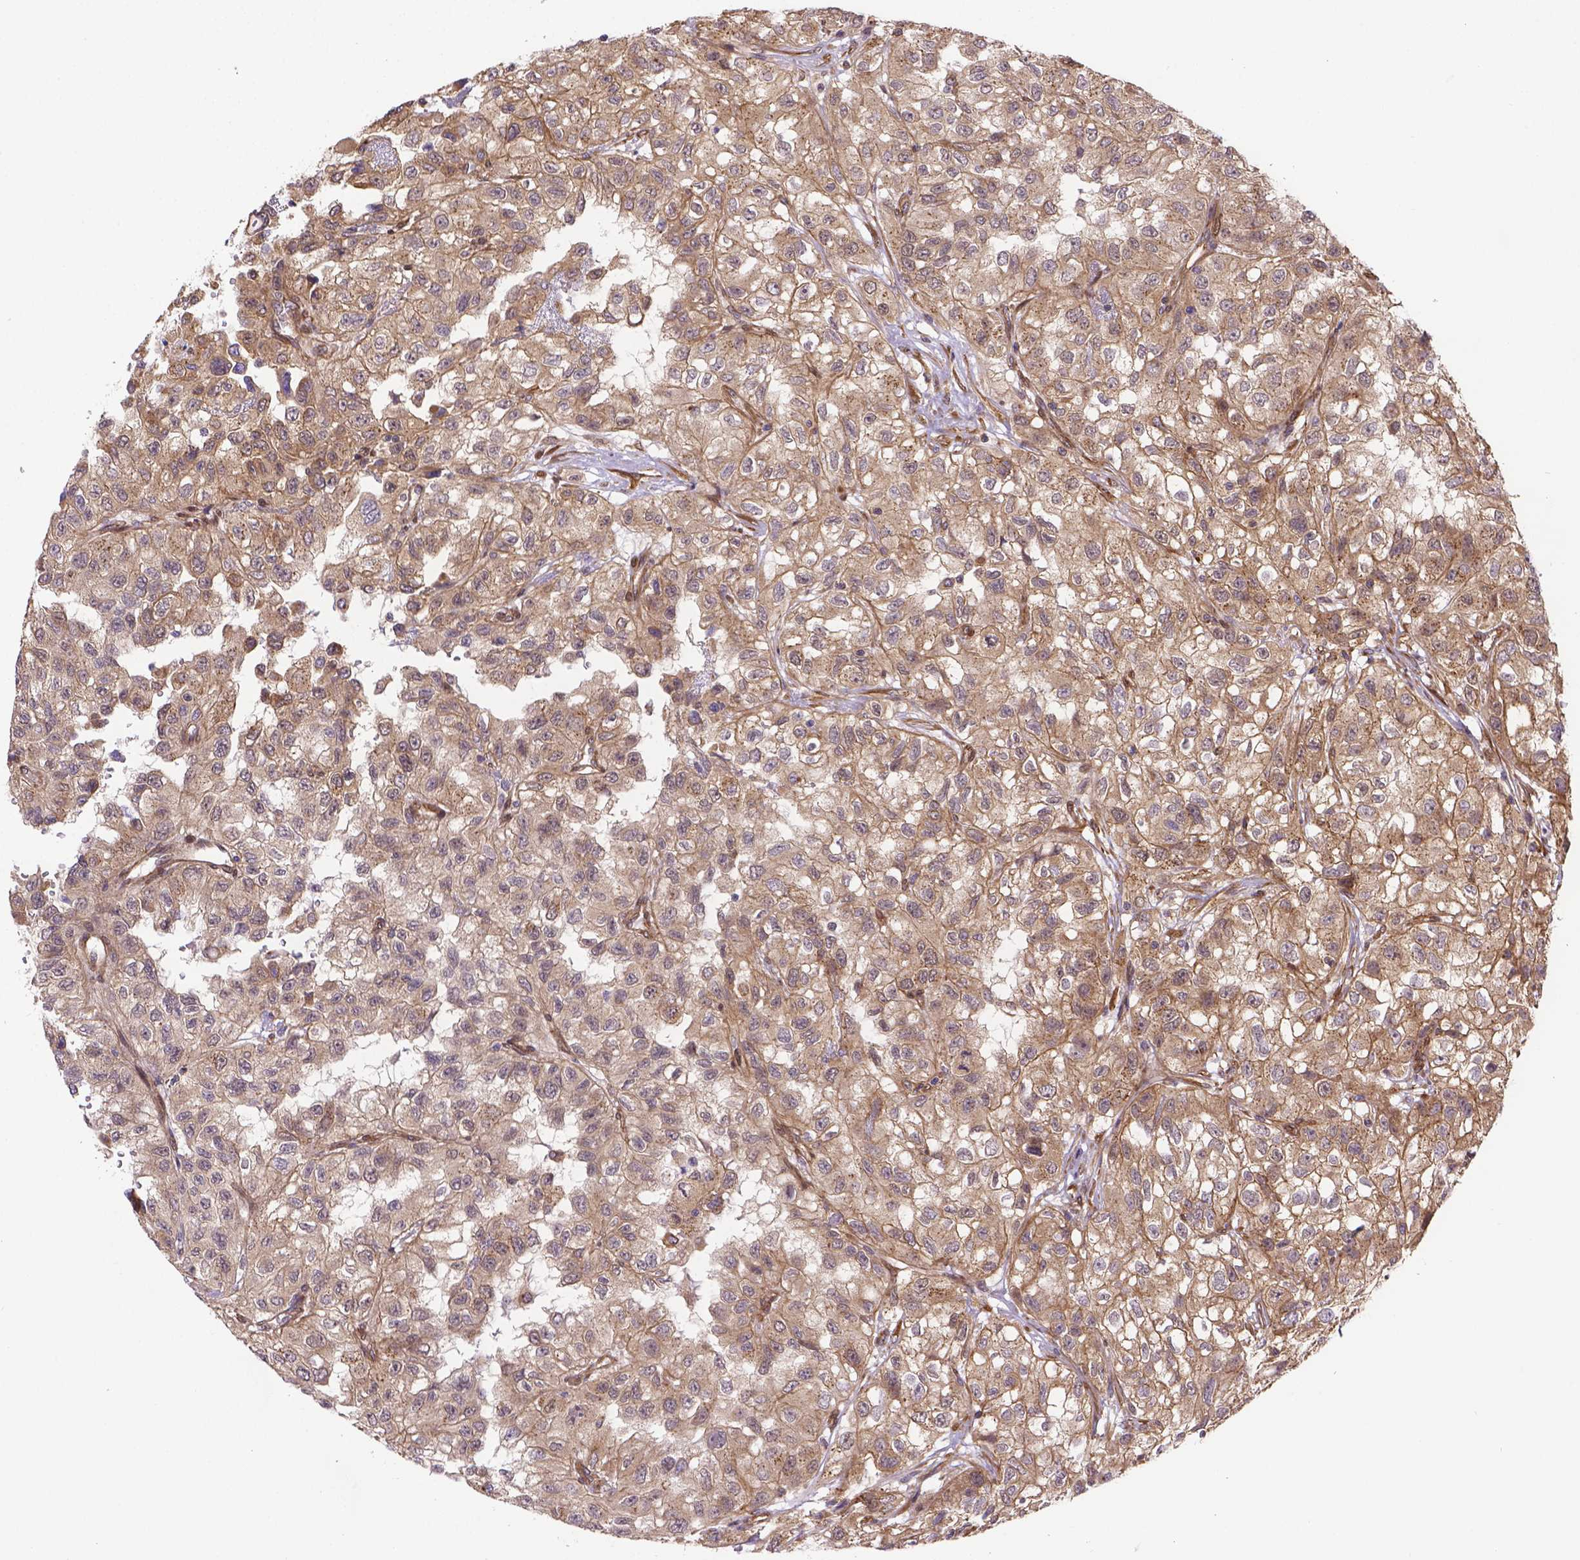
{"staining": {"intensity": "weak", "quantity": ">75%", "location": "cytoplasmic/membranous"}, "tissue": "renal cancer", "cell_type": "Tumor cells", "image_type": "cancer", "snomed": [{"axis": "morphology", "description": "Adenocarcinoma, NOS"}, {"axis": "topography", "description": "Kidney"}], "caption": "Immunohistochemistry (IHC) photomicrograph of neoplastic tissue: adenocarcinoma (renal) stained using immunohistochemistry demonstrates low levels of weak protein expression localized specifically in the cytoplasmic/membranous of tumor cells, appearing as a cytoplasmic/membranous brown color.", "gene": "YAP1", "patient": {"sex": "male", "age": 64}}